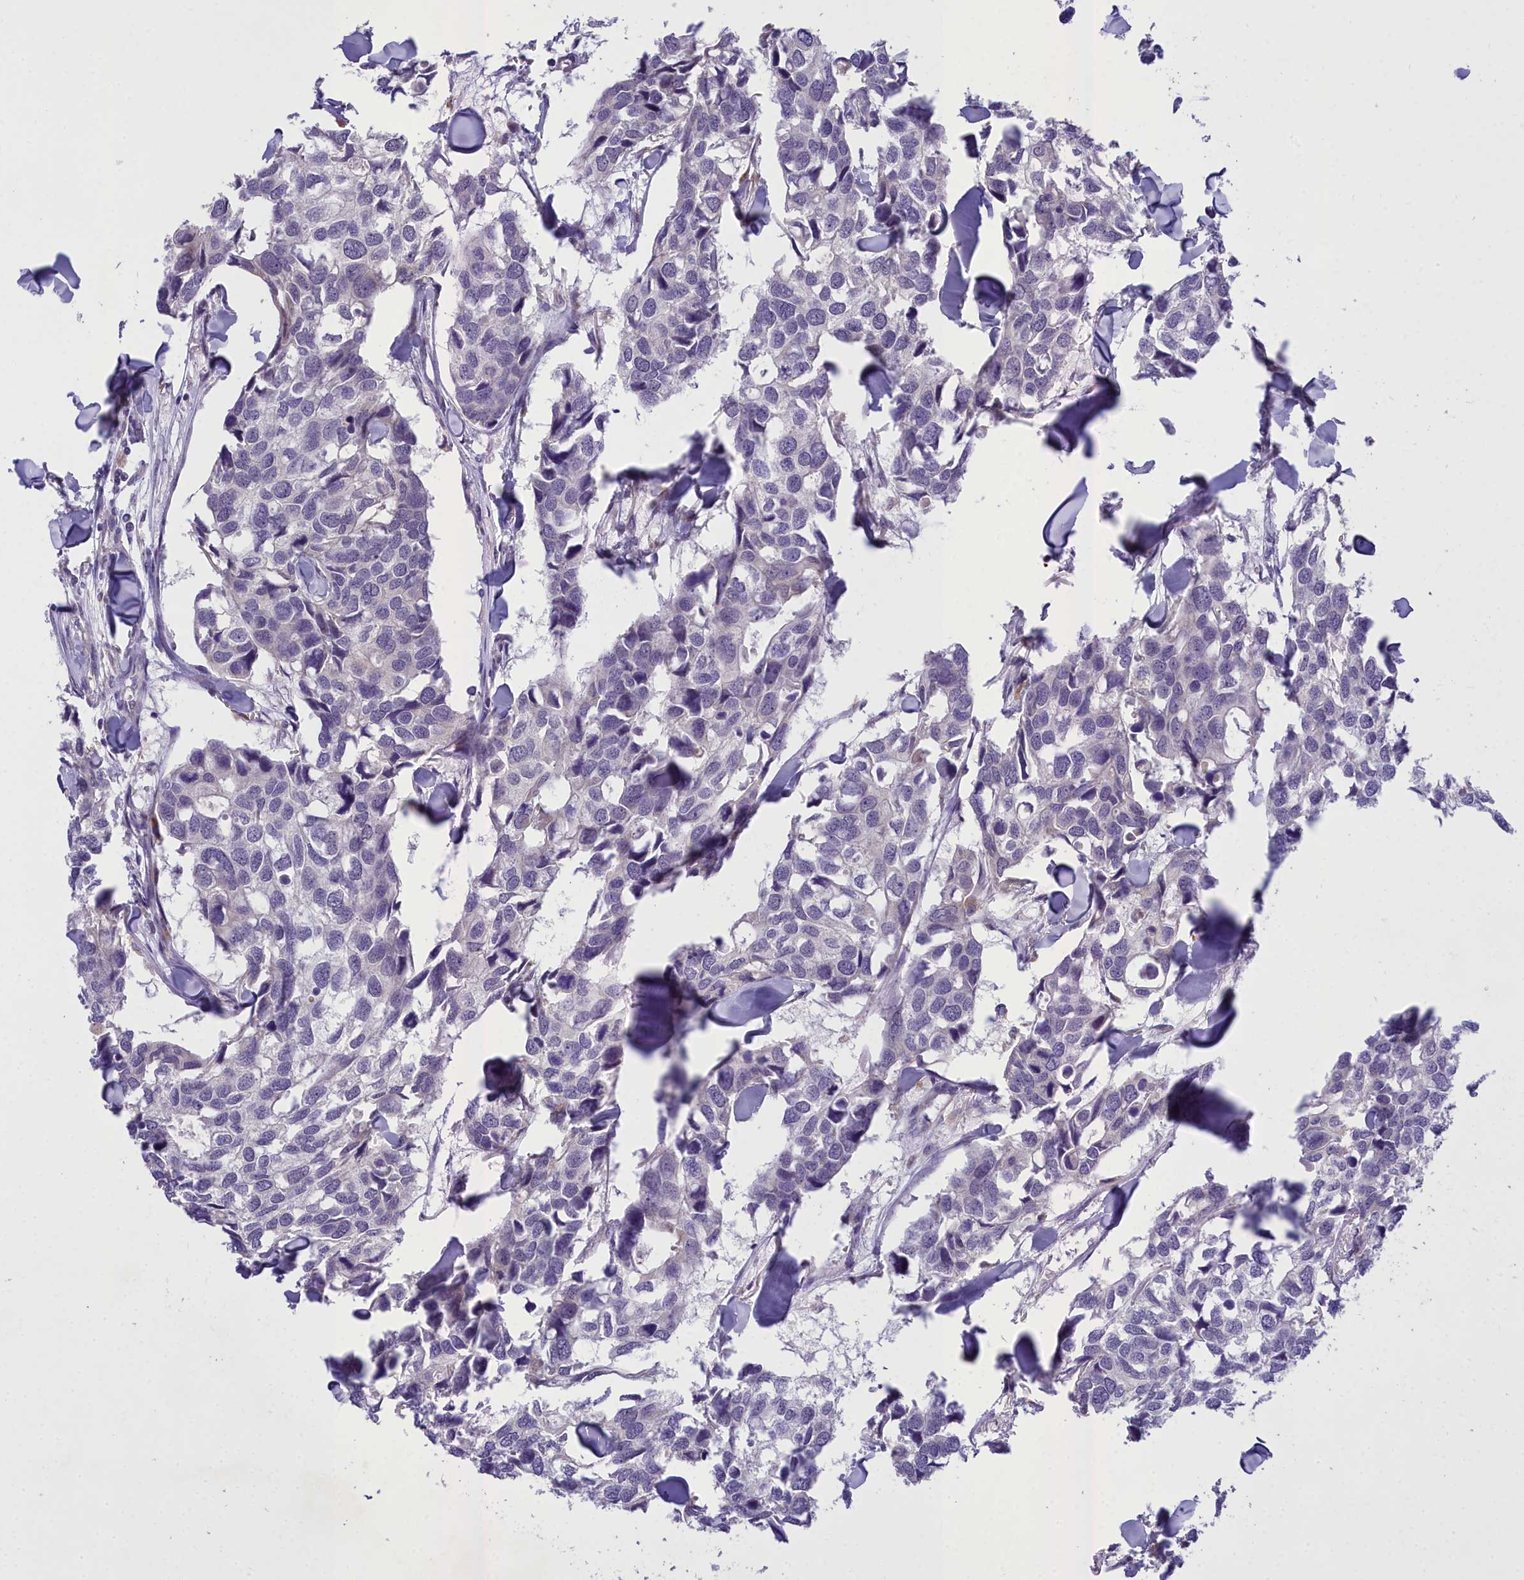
{"staining": {"intensity": "negative", "quantity": "none", "location": "none"}, "tissue": "breast cancer", "cell_type": "Tumor cells", "image_type": "cancer", "snomed": [{"axis": "morphology", "description": "Duct carcinoma"}, {"axis": "topography", "description": "Breast"}], "caption": "DAB (3,3'-diaminobenzidine) immunohistochemical staining of infiltrating ductal carcinoma (breast) reveals no significant staining in tumor cells. (DAB immunohistochemistry visualized using brightfield microscopy, high magnification).", "gene": "MIIP", "patient": {"sex": "female", "age": 83}}